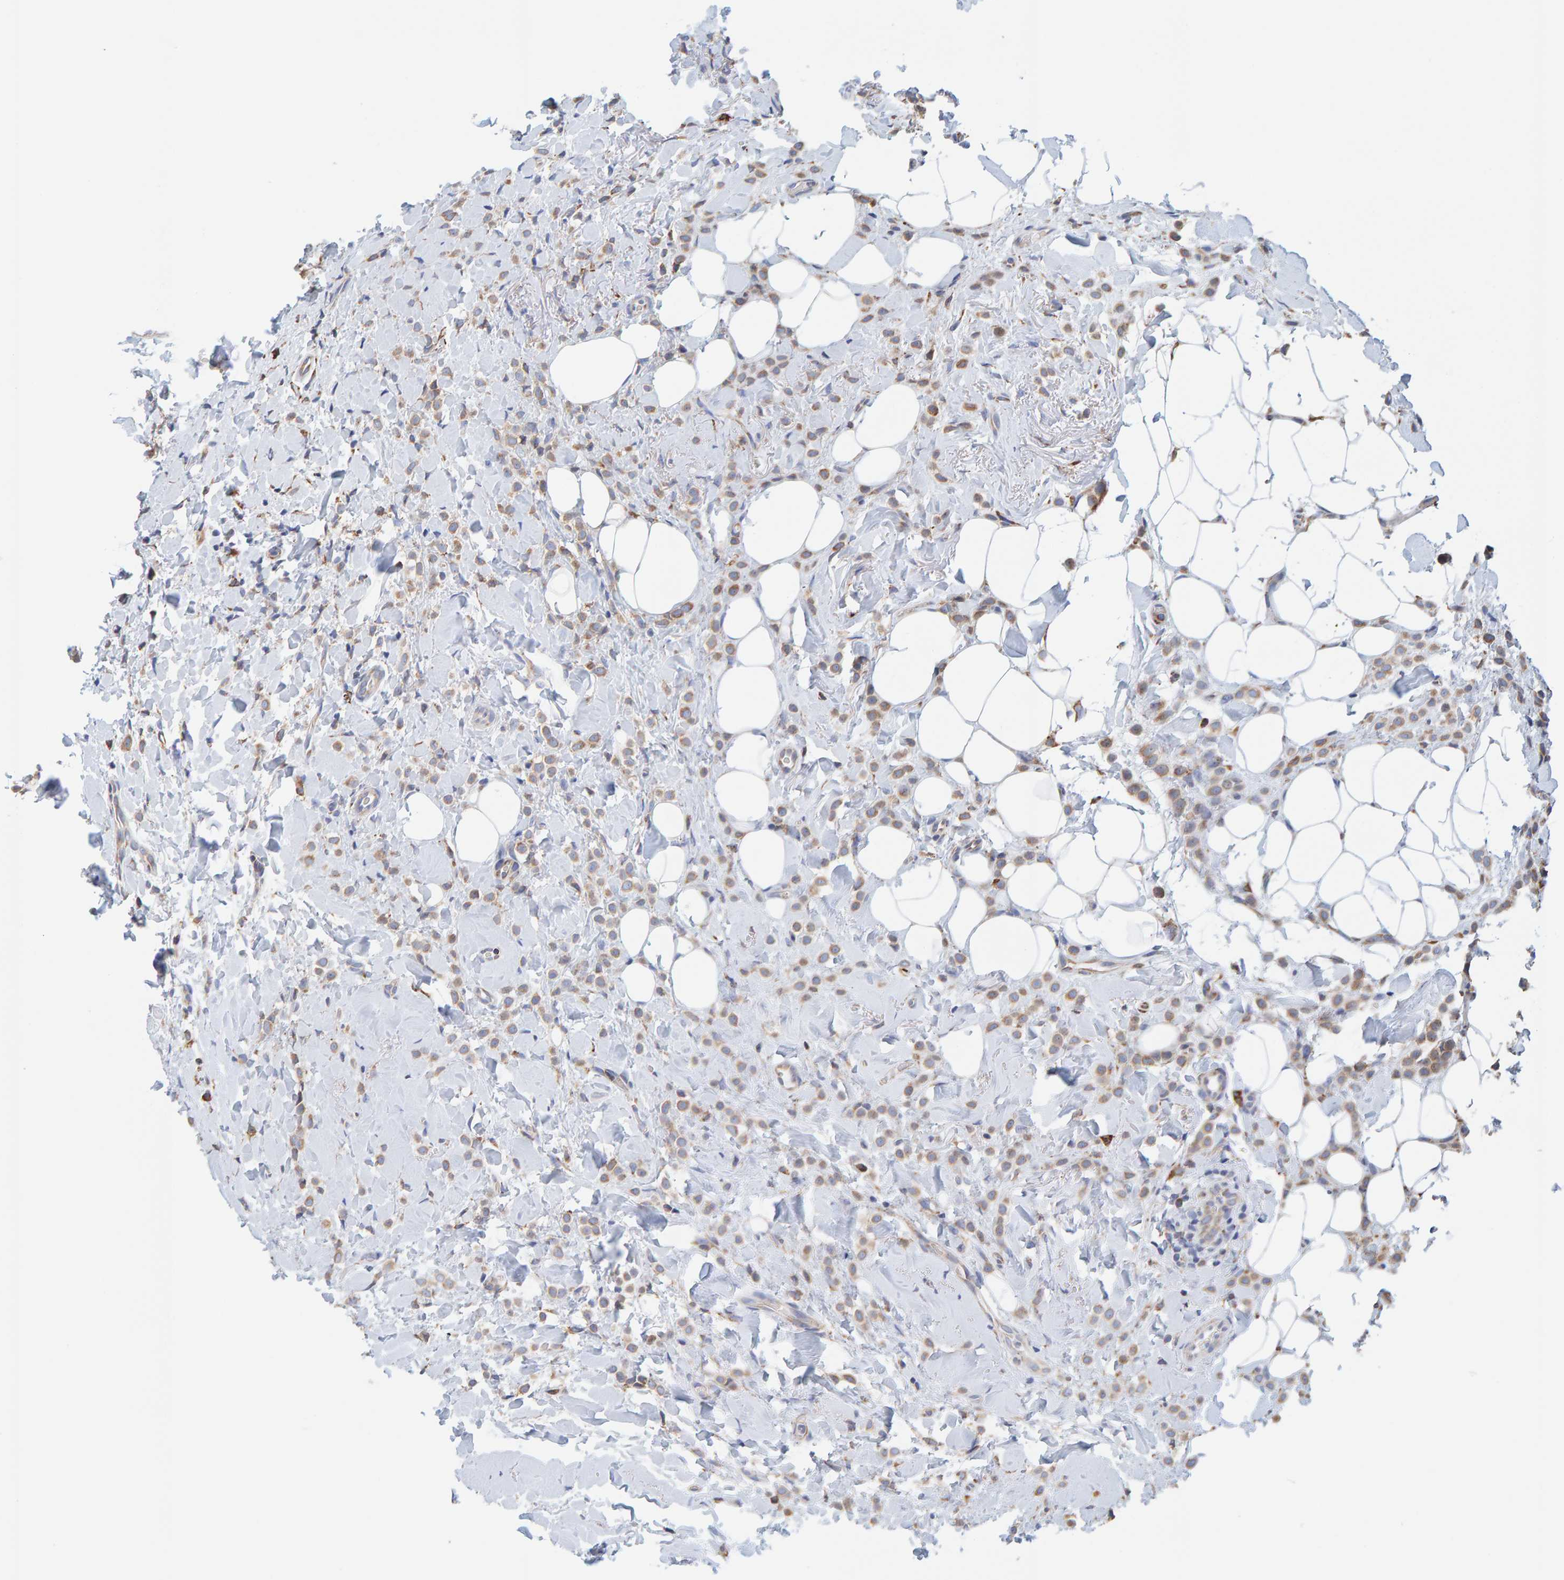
{"staining": {"intensity": "moderate", "quantity": ">75%", "location": "cytoplasmic/membranous"}, "tissue": "breast cancer", "cell_type": "Tumor cells", "image_type": "cancer", "snomed": [{"axis": "morphology", "description": "Normal tissue, NOS"}, {"axis": "morphology", "description": "Lobular carcinoma"}, {"axis": "topography", "description": "Breast"}], "caption": "The immunohistochemical stain shows moderate cytoplasmic/membranous staining in tumor cells of breast cancer (lobular carcinoma) tissue. Ihc stains the protein of interest in brown and the nuclei are stained blue.", "gene": "SGPL1", "patient": {"sex": "female", "age": 50}}